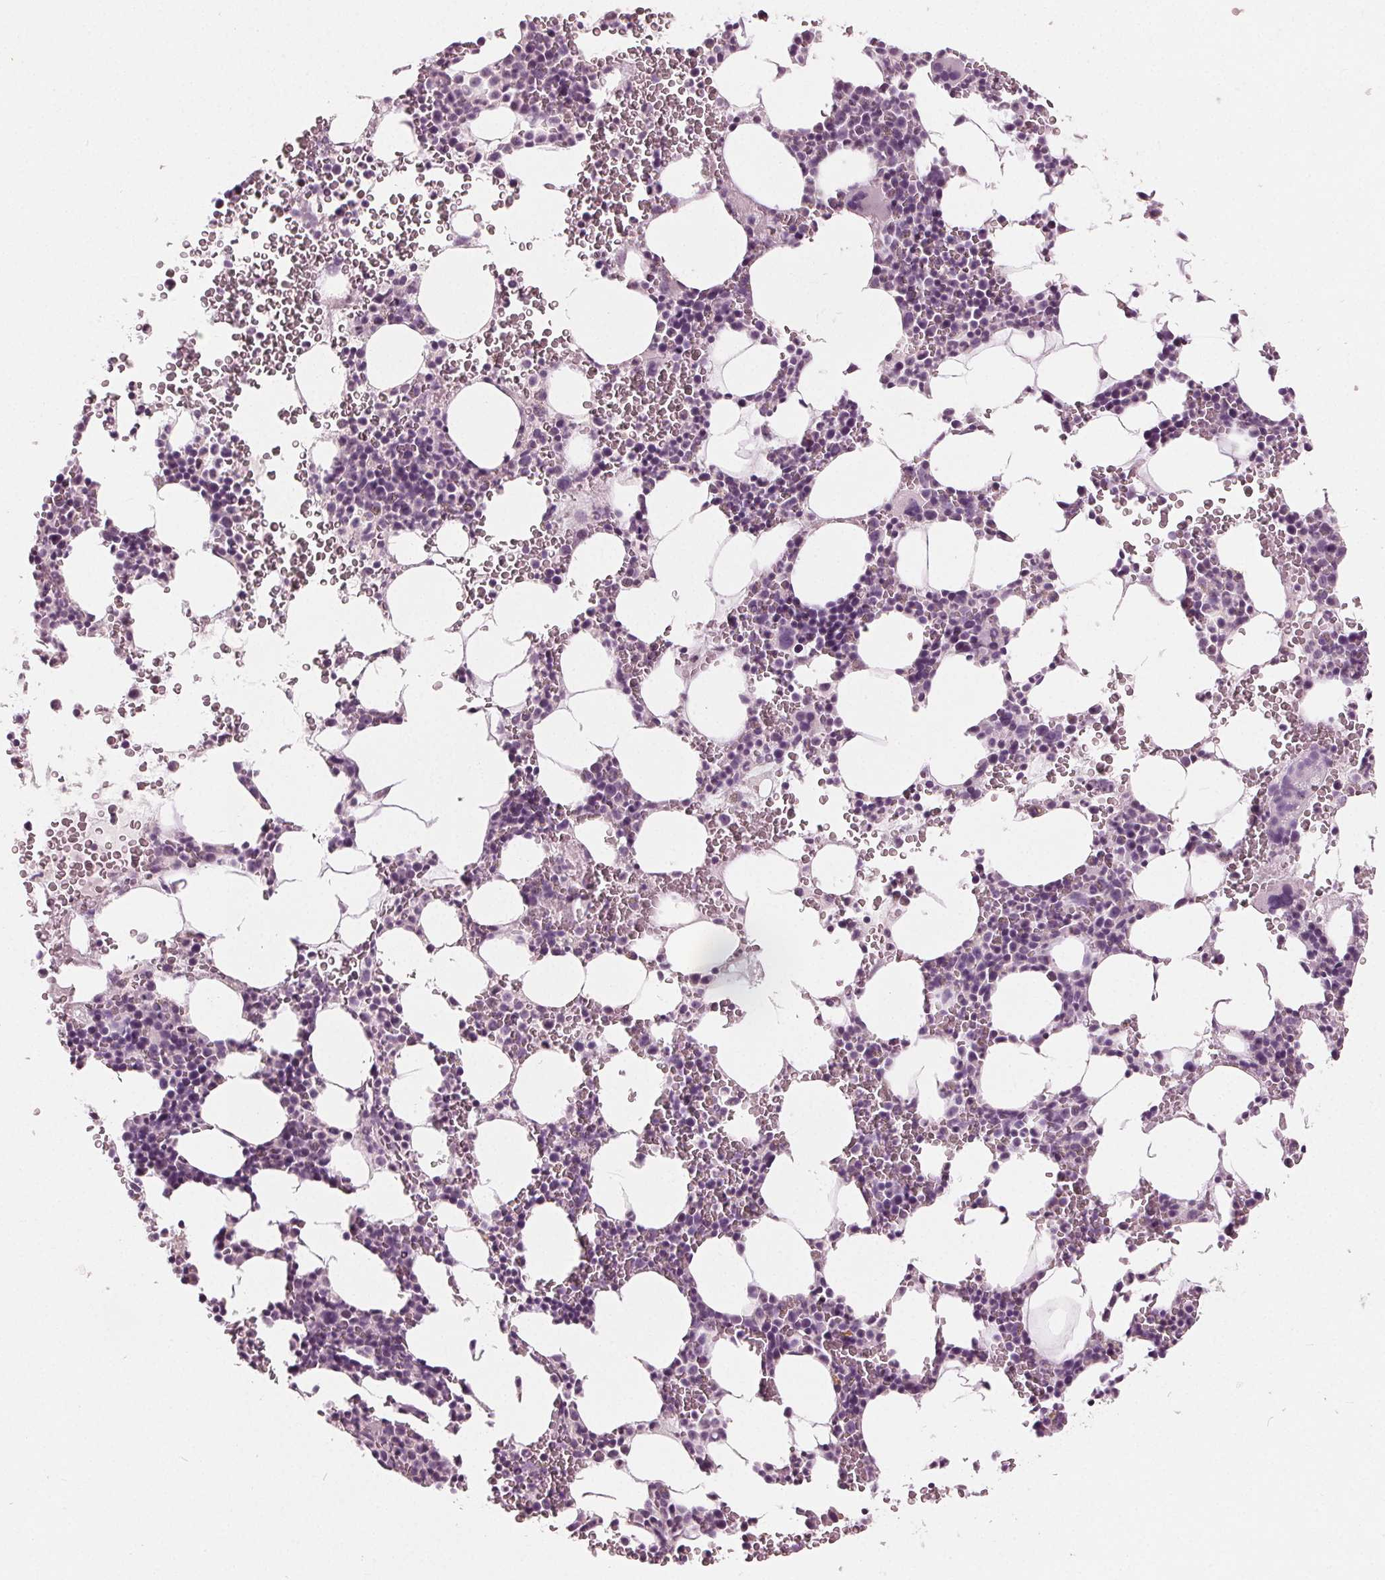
{"staining": {"intensity": "negative", "quantity": "none", "location": "none"}, "tissue": "bone marrow", "cell_type": "Hematopoietic cells", "image_type": "normal", "snomed": [{"axis": "morphology", "description": "Normal tissue, NOS"}, {"axis": "topography", "description": "Bone marrow"}], "caption": "Micrograph shows no significant protein expression in hematopoietic cells of unremarkable bone marrow.", "gene": "TKFC", "patient": {"sex": "male", "age": 82}}